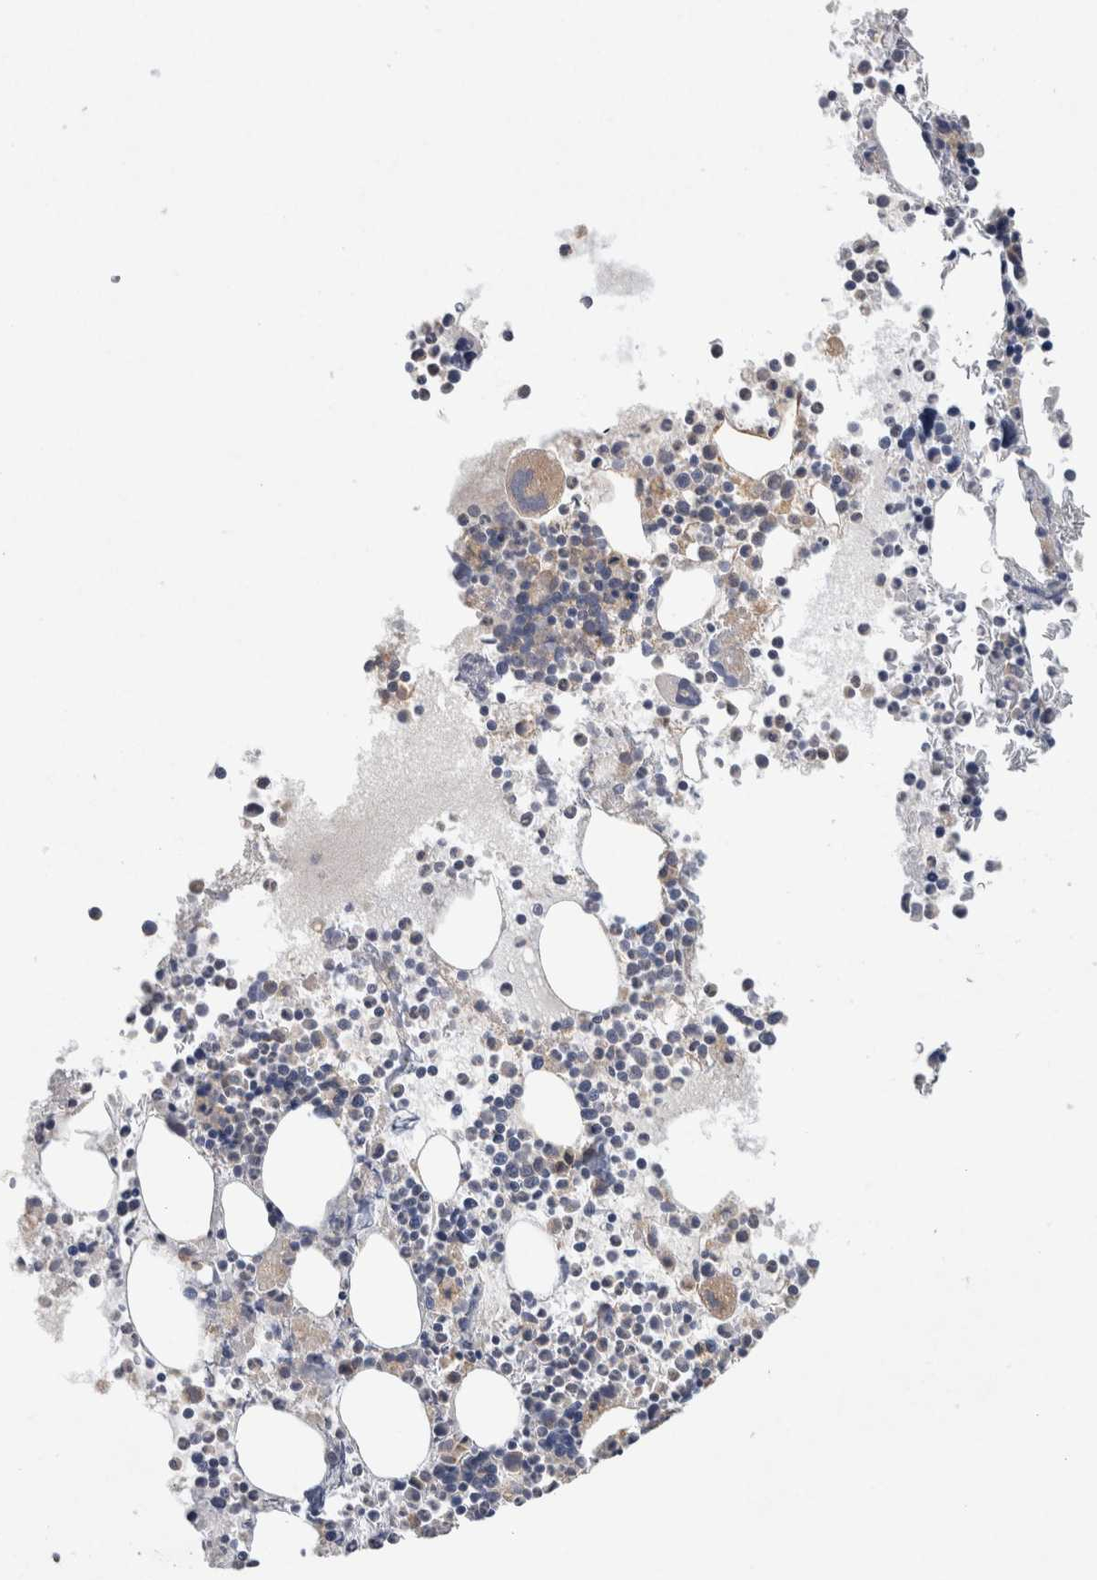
{"staining": {"intensity": "weak", "quantity": "<25%", "location": "cytoplasmic/membranous"}, "tissue": "bone marrow", "cell_type": "Hematopoietic cells", "image_type": "normal", "snomed": [{"axis": "morphology", "description": "Normal tissue, NOS"}, {"axis": "morphology", "description": "Inflammation, NOS"}, {"axis": "topography", "description": "Bone marrow"}], "caption": "IHC image of unremarkable bone marrow: human bone marrow stained with DAB reveals no significant protein expression in hematopoietic cells. (Immunohistochemistry, brightfield microscopy, high magnification).", "gene": "RAB14", "patient": {"sex": "male", "age": 46}}